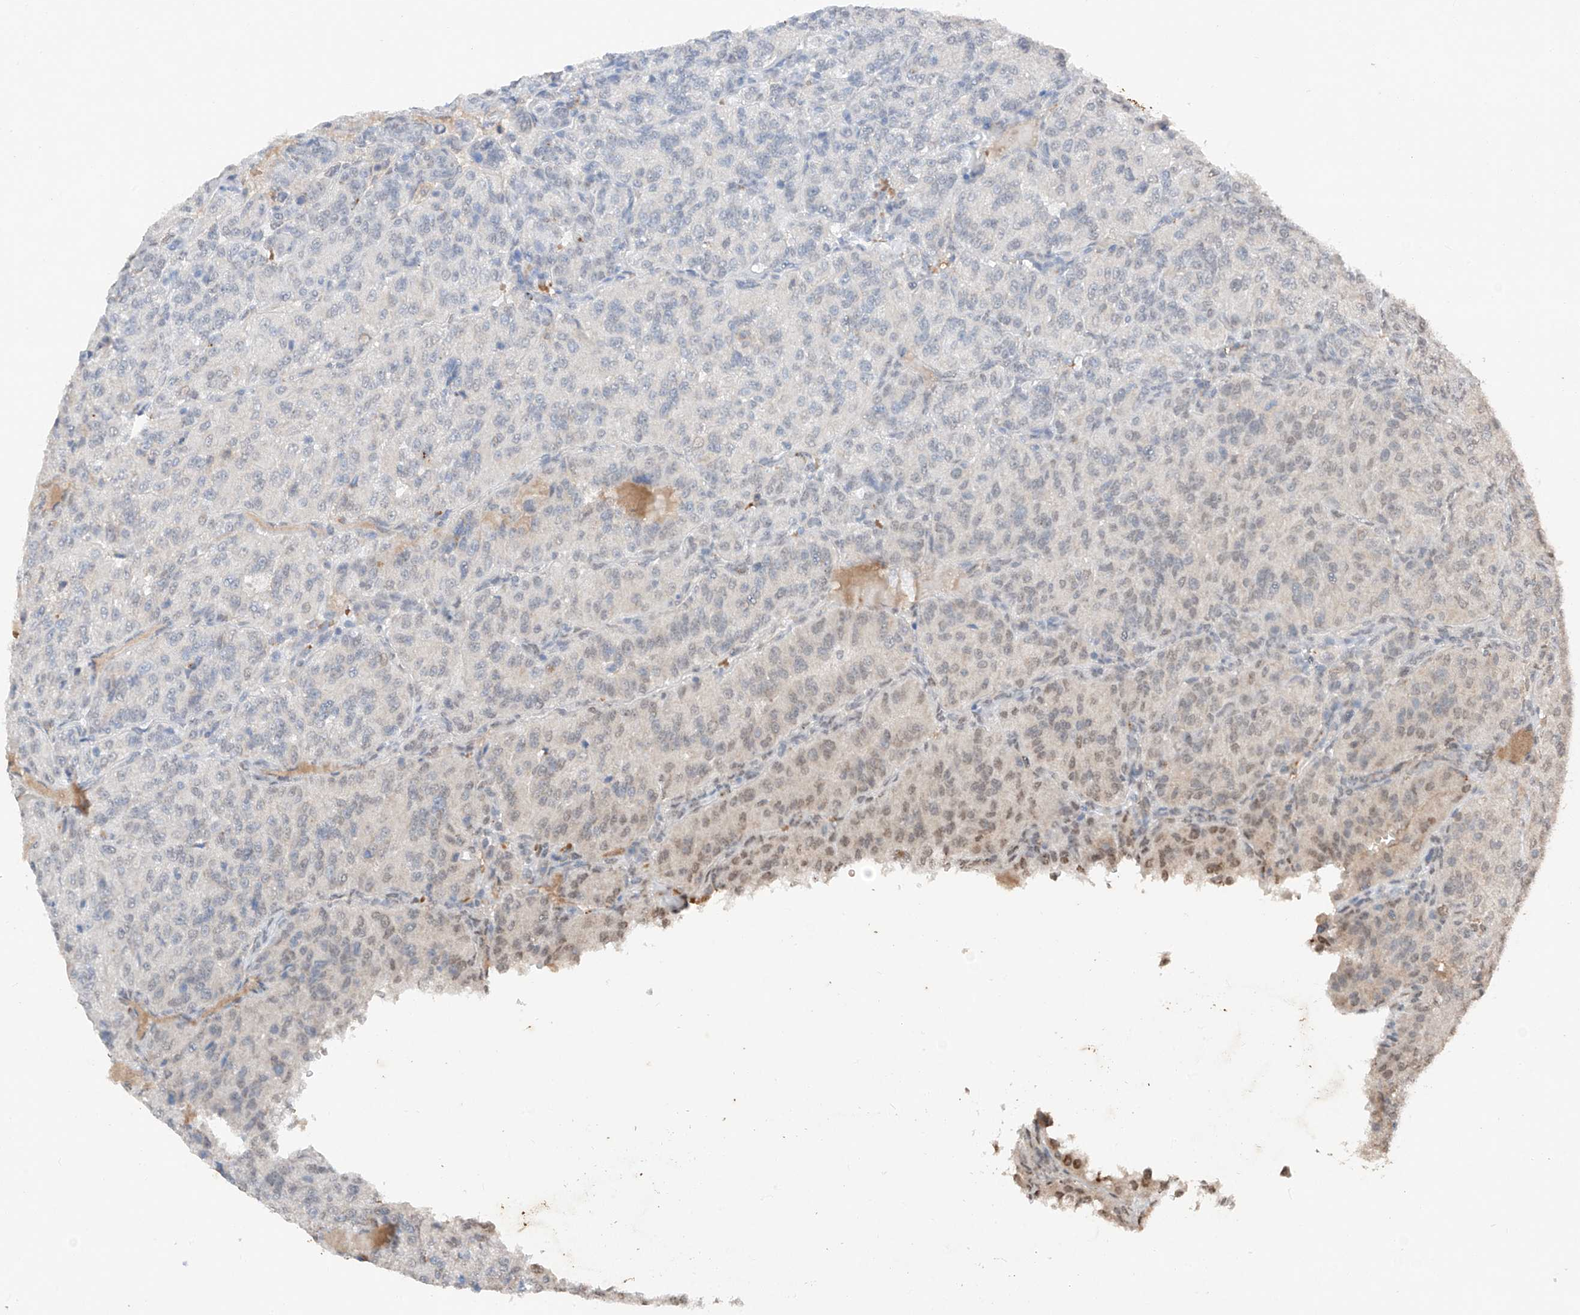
{"staining": {"intensity": "weak", "quantity": "<25%", "location": "nuclear"}, "tissue": "renal cancer", "cell_type": "Tumor cells", "image_type": "cancer", "snomed": [{"axis": "morphology", "description": "Adenocarcinoma, NOS"}, {"axis": "topography", "description": "Kidney"}], "caption": "DAB immunohistochemical staining of renal adenocarcinoma shows no significant expression in tumor cells.", "gene": "TBX4", "patient": {"sex": "female", "age": 63}}